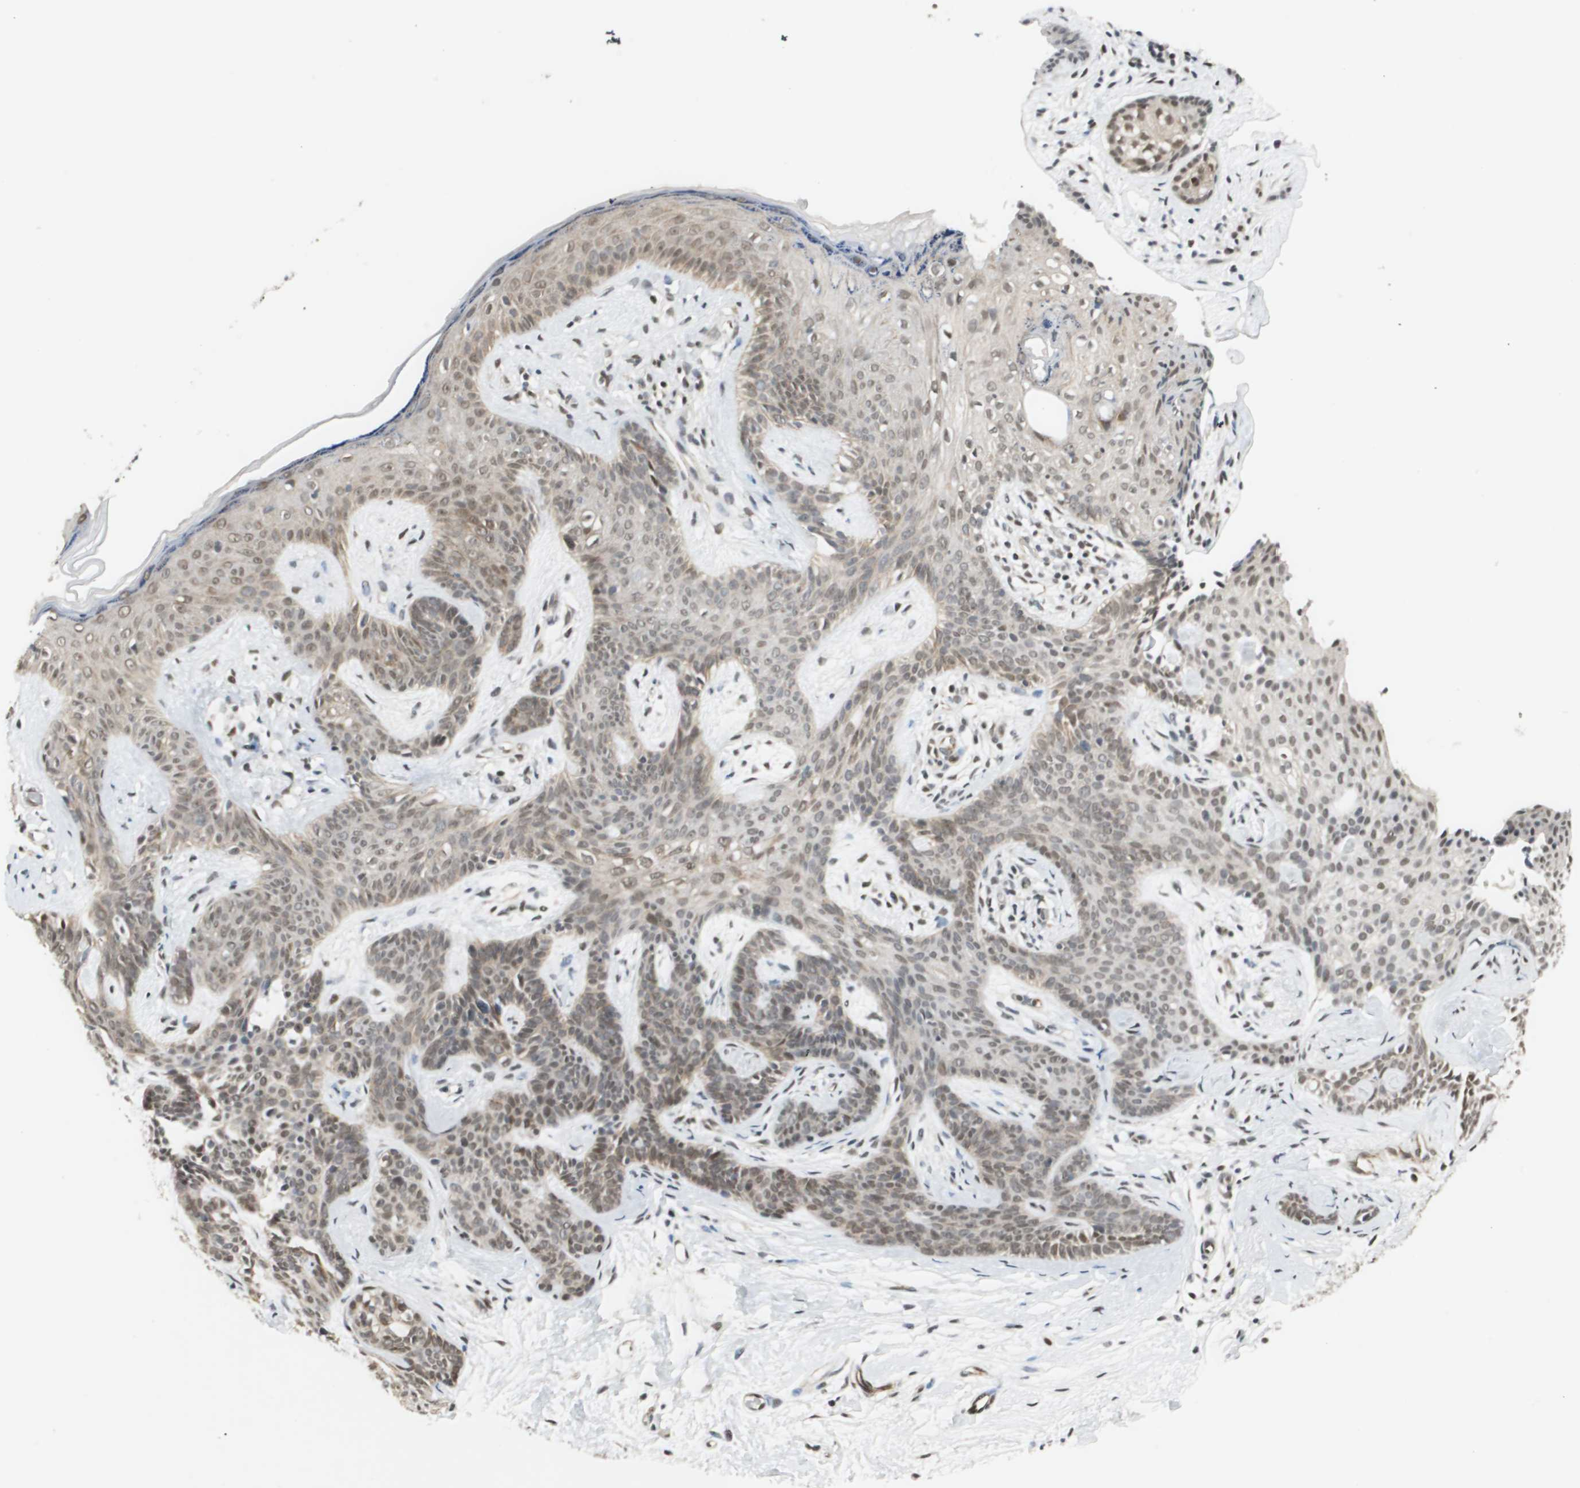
{"staining": {"intensity": "weak", "quantity": ">75%", "location": "cytoplasmic/membranous,nuclear"}, "tissue": "skin cancer", "cell_type": "Tumor cells", "image_type": "cancer", "snomed": [{"axis": "morphology", "description": "Developmental malformation"}, {"axis": "morphology", "description": "Basal cell carcinoma"}, {"axis": "topography", "description": "Skin"}], "caption": "Immunohistochemistry (DAB) staining of skin cancer displays weak cytoplasmic/membranous and nuclear protein expression in about >75% of tumor cells.", "gene": "ZBTB17", "patient": {"sex": "female", "age": 62}}